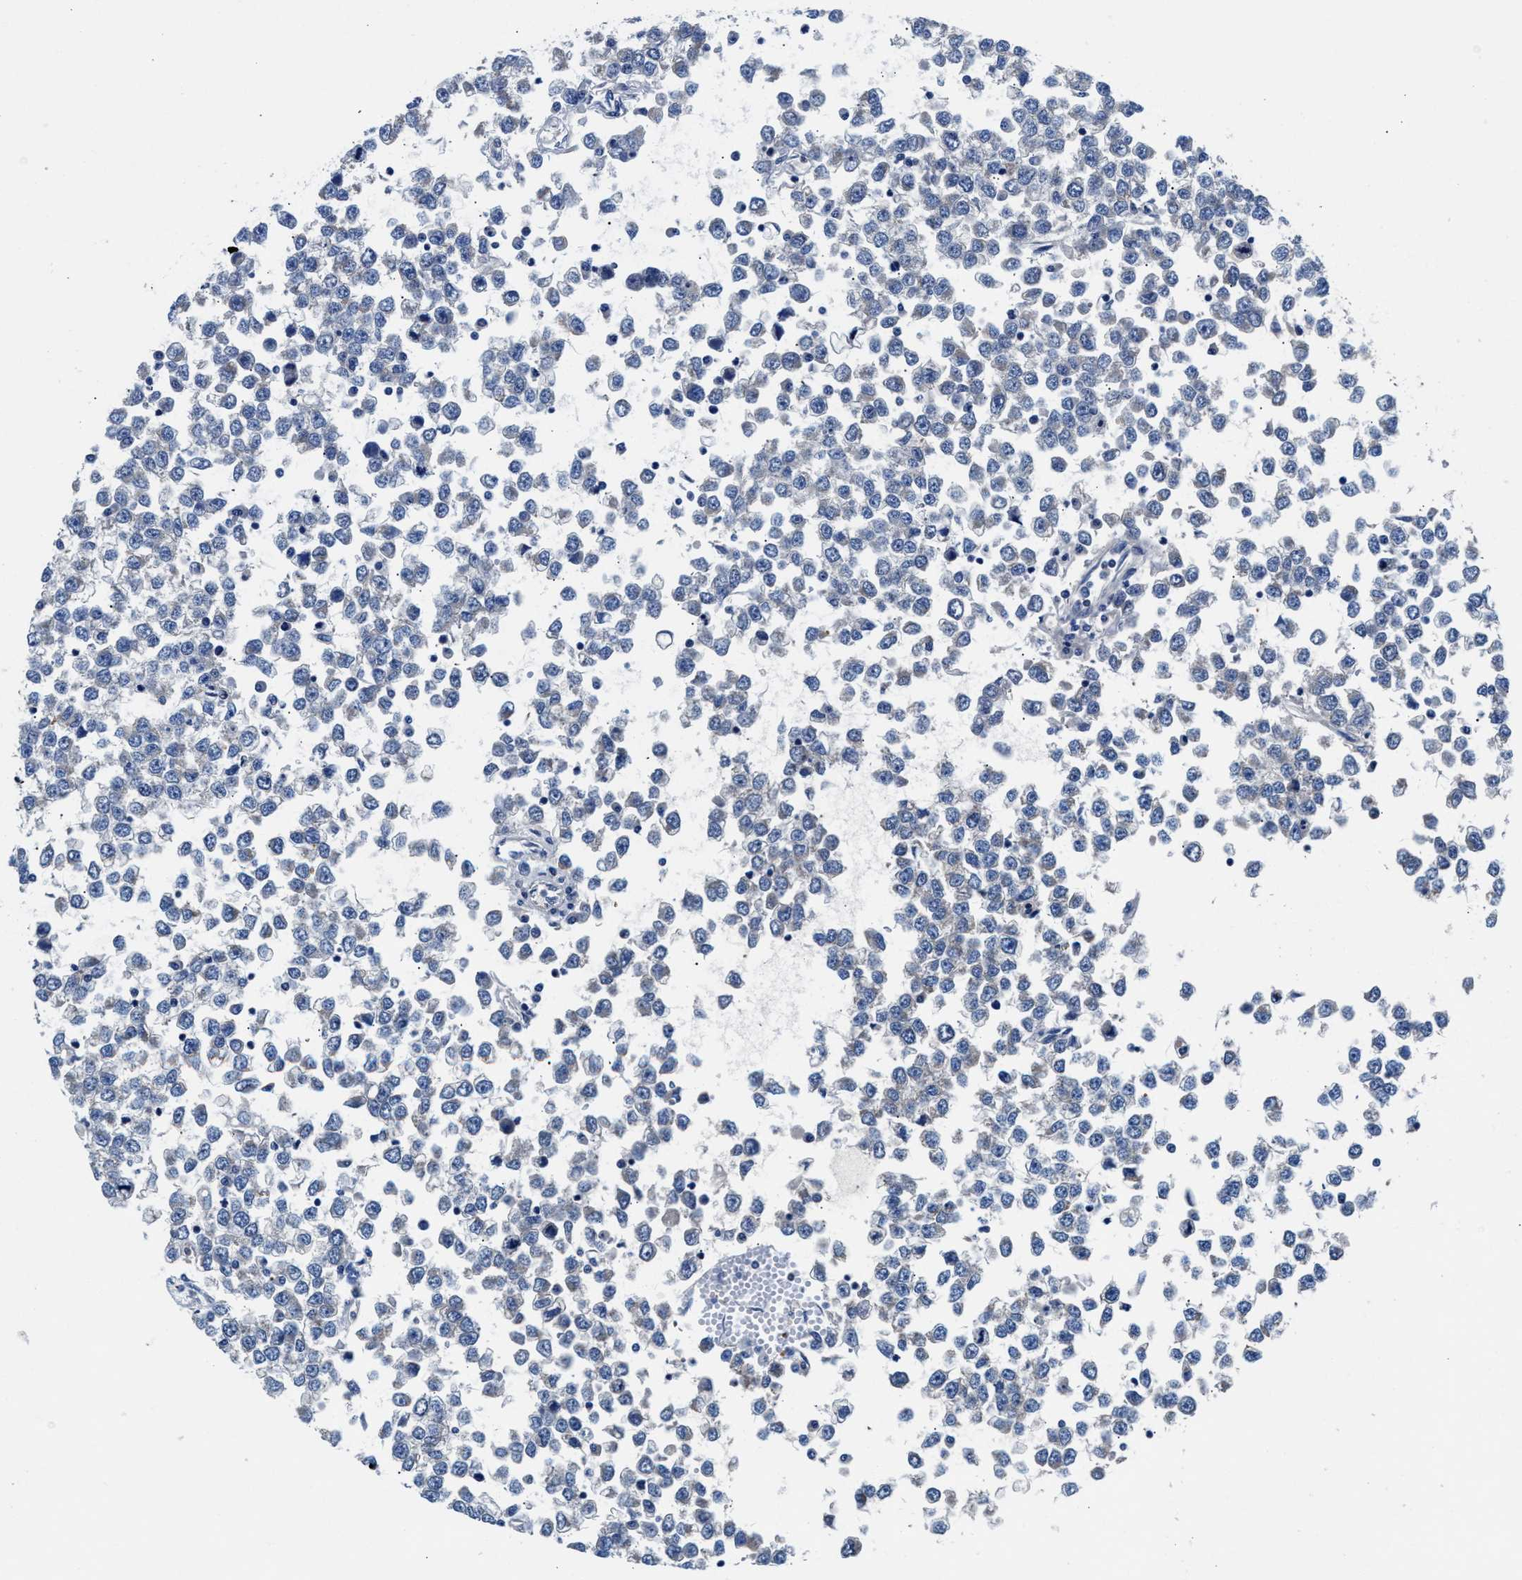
{"staining": {"intensity": "negative", "quantity": "none", "location": "none"}, "tissue": "testis cancer", "cell_type": "Tumor cells", "image_type": "cancer", "snomed": [{"axis": "morphology", "description": "Seminoma, NOS"}, {"axis": "topography", "description": "Testis"}], "caption": "This is a micrograph of immunohistochemistry (IHC) staining of testis cancer, which shows no expression in tumor cells. (DAB (3,3'-diaminobenzidine) immunohistochemistry, high magnification).", "gene": "PARG", "patient": {"sex": "male", "age": 65}}